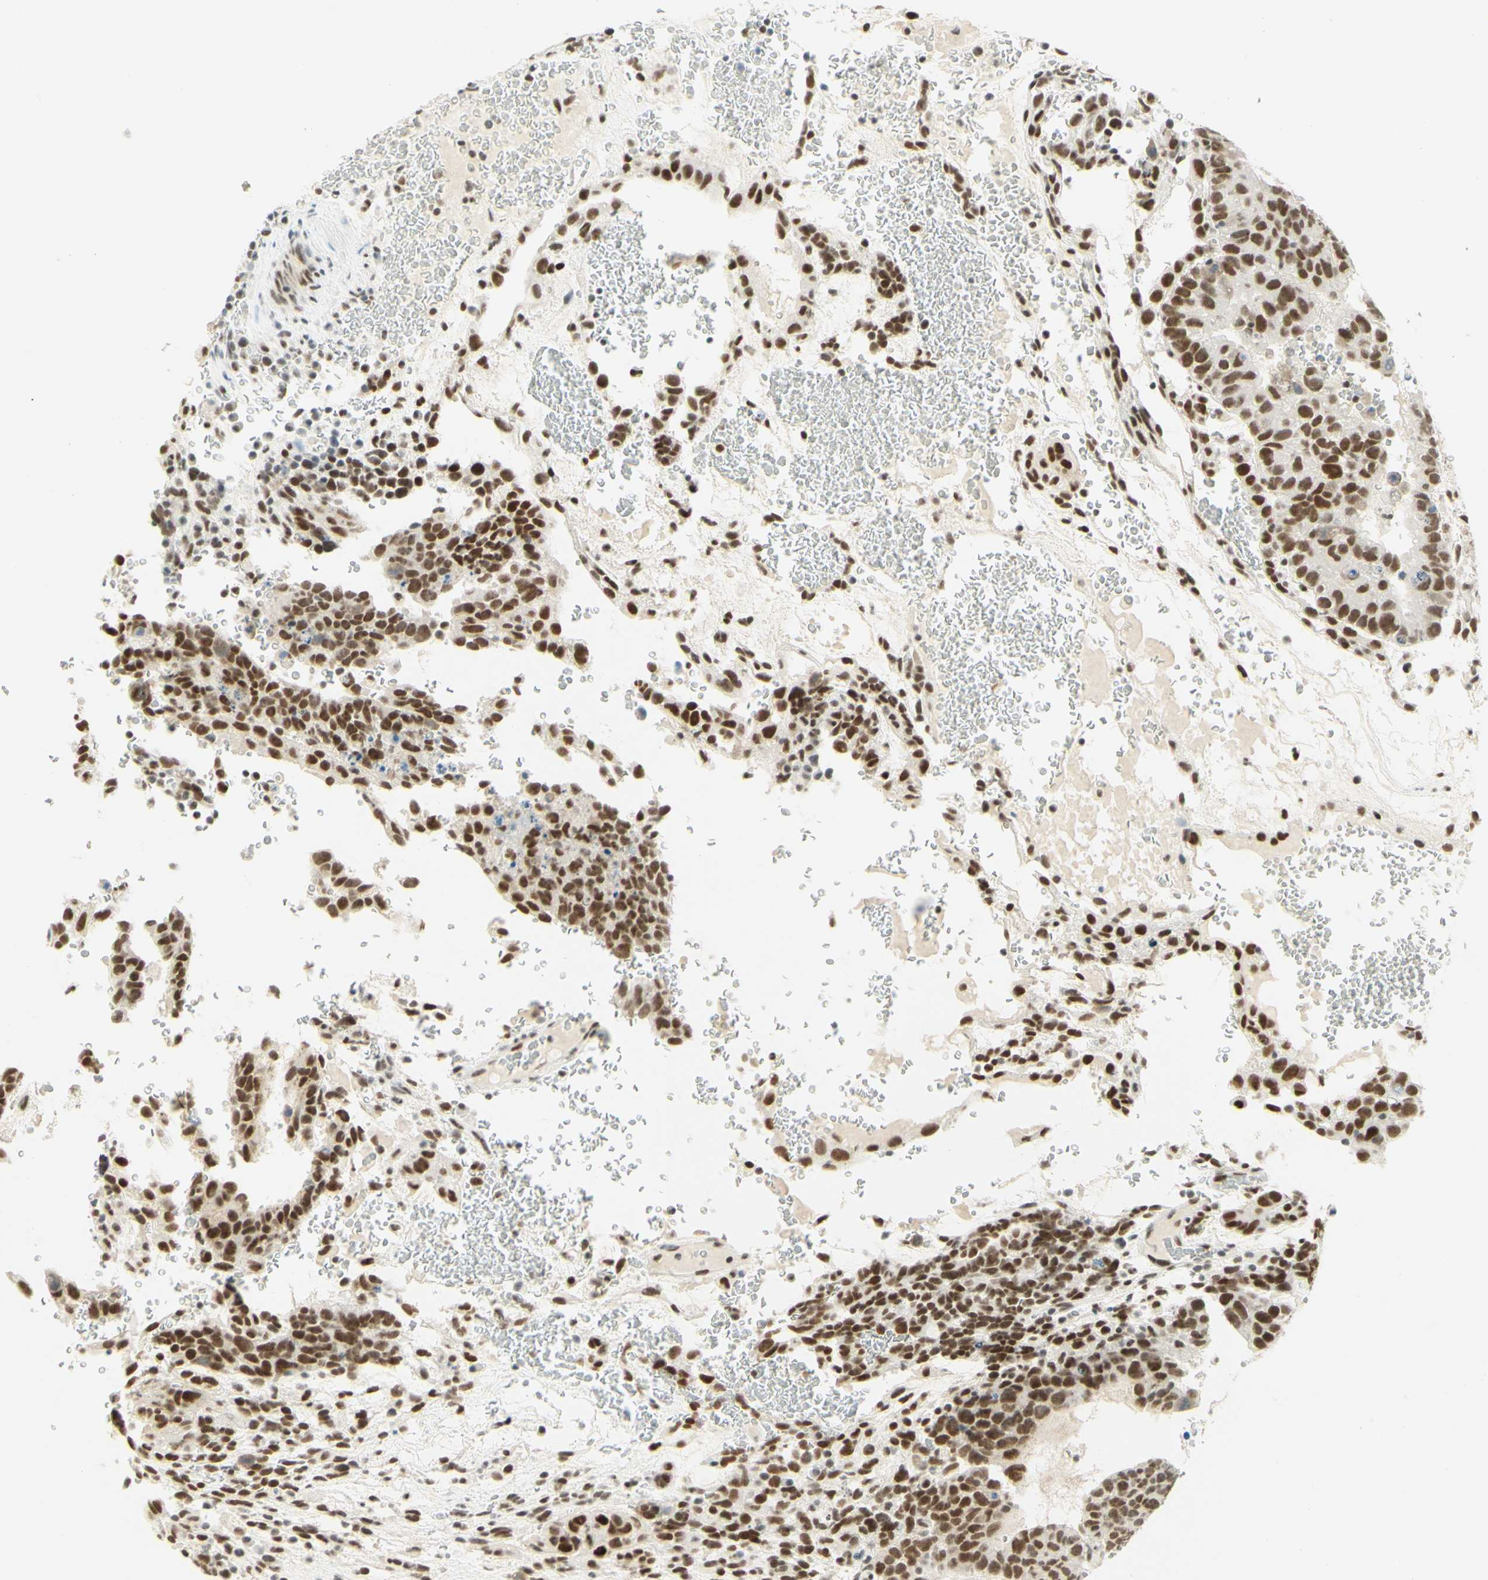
{"staining": {"intensity": "moderate", "quantity": ">75%", "location": "nuclear"}, "tissue": "testis cancer", "cell_type": "Tumor cells", "image_type": "cancer", "snomed": [{"axis": "morphology", "description": "Seminoma, NOS"}, {"axis": "morphology", "description": "Carcinoma, Embryonal, NOS"}, {"axis": "topography", "description": "Testis"}], "caption": "Testis cancer stained with IHC exhibits moderate nuclear expression in approximately >75% of tumor cells. (DAB = brown stain, brightfield microscopy at high magnification).", "gene": "PMS2", "patient": {"sex": "male", "age": 52}}